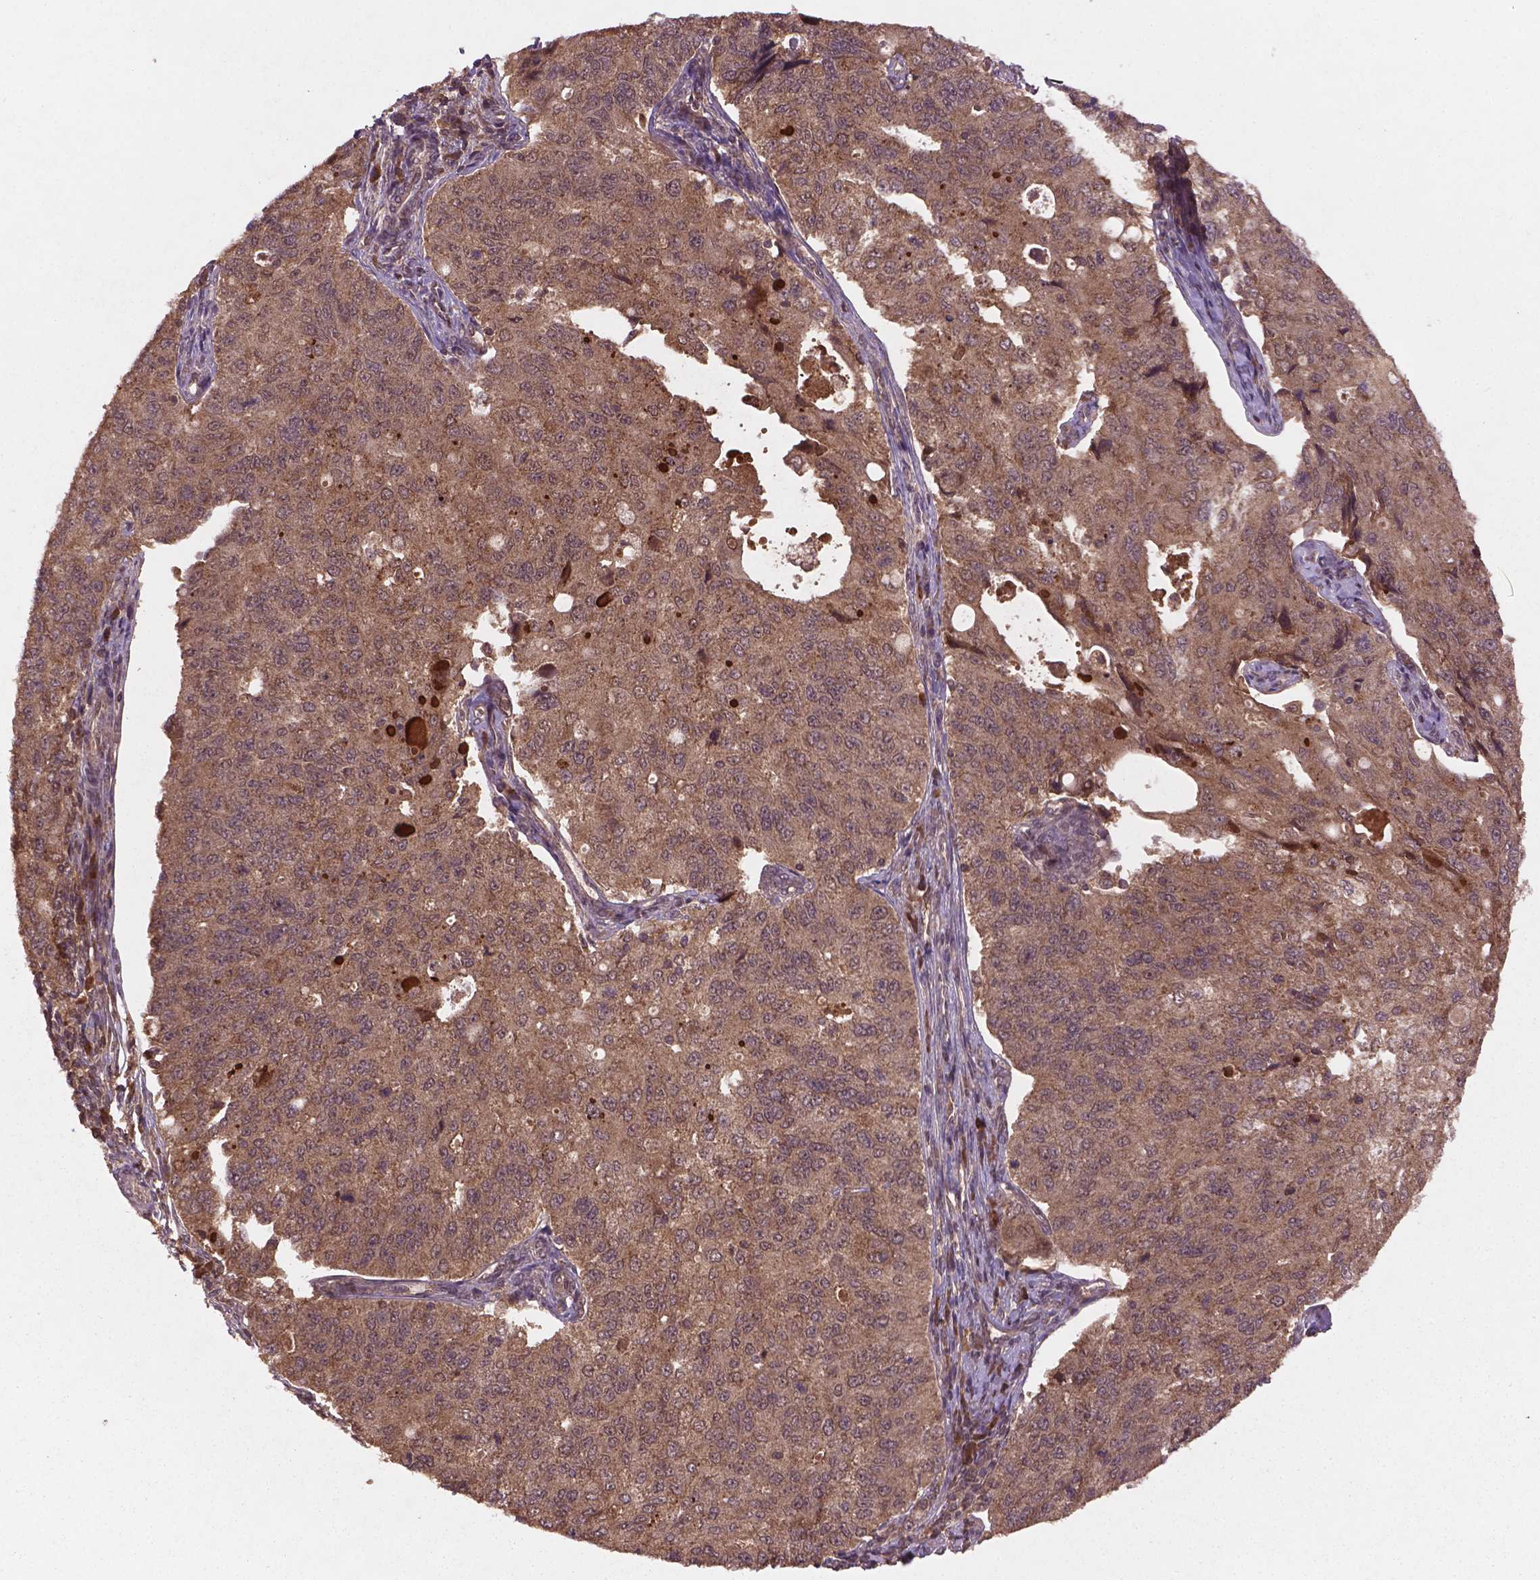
{"staining": {"intensity": "moderate", "quantity": ">75%", "location": "cytoplasmic/membranous,nuclear"}, "tissue": "endometrial cancer", "cell_type": "Tumor cells", "image_type": "cancer", "snomed": [{"axis": "morphology", "description": "Adenocarcinoma, NOS"}, {"axis": "topography", "description": "Endometrium"}], "caption": "IHC (DAB (3,3'-diaminobenzidine)) staining of human adenocarcinoma (endometrial) displays moderate cytoplasmic/membranous and nuclear protein staining in about >75% of tumor cells.", "gene": "NIPAL2", "patient": {"sex": "female", "age": 43}}